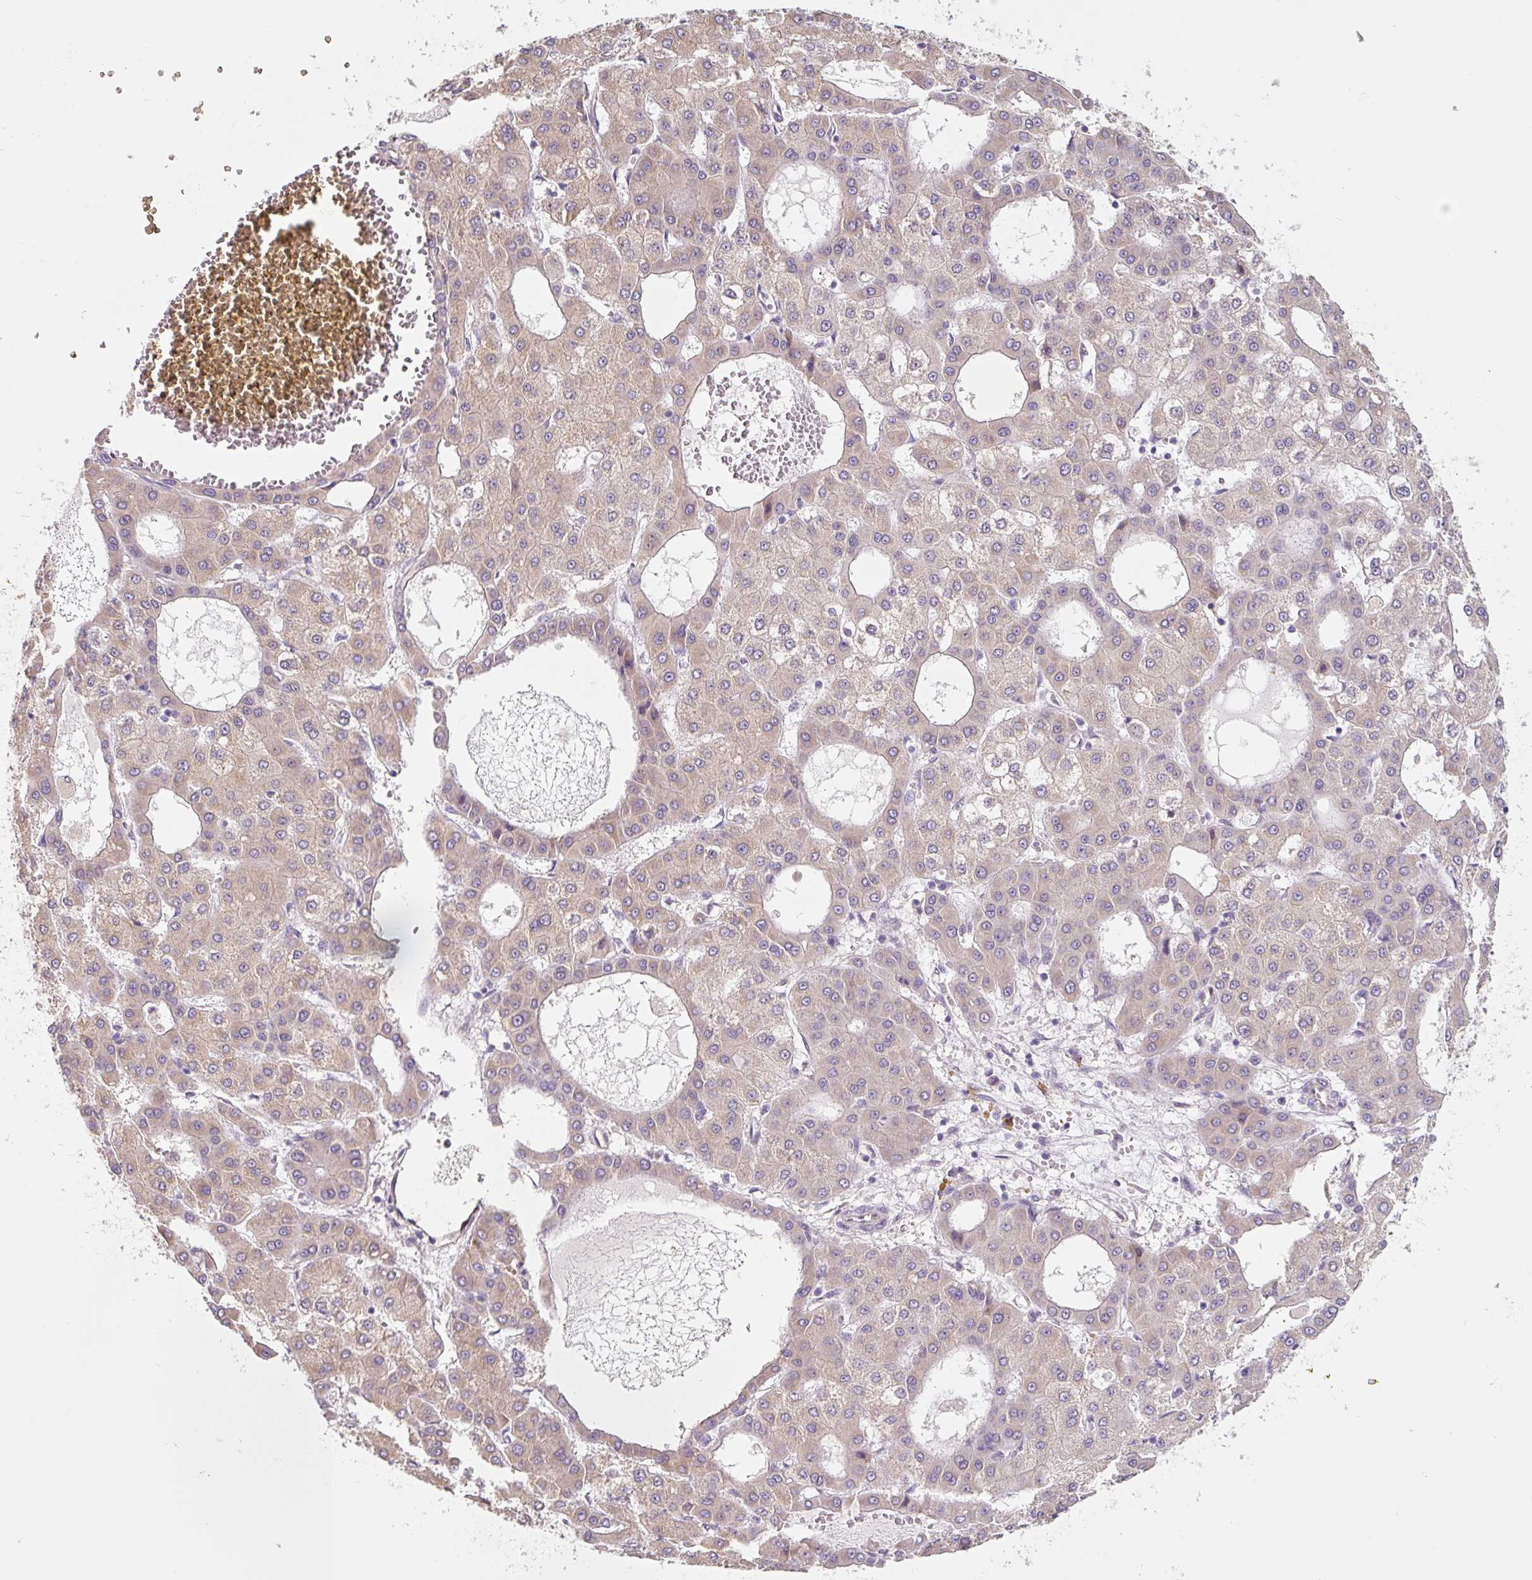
{"staining": {"intensity": "weak", "quantity": "25%-75%", "location": "cytoplasmic/membranous"}, "tissue": "liver cancer", "cell_type": "Tumor cells", "image_type": "cancer", "snomed": [{"axis": "morphology", "description": "Carcinoma, Hepatocellular, NOS"}, {"axis": "topography", "description": "Liver"}], "caption": "Immunohistochemical staining of human liver cancer demonstrates low levels of weak cytoplasmic/membranous staining in about 25%-75% of tumor cells.", "gene": "ASRGL1", "patient": {"sex": "male", "age": 47}}